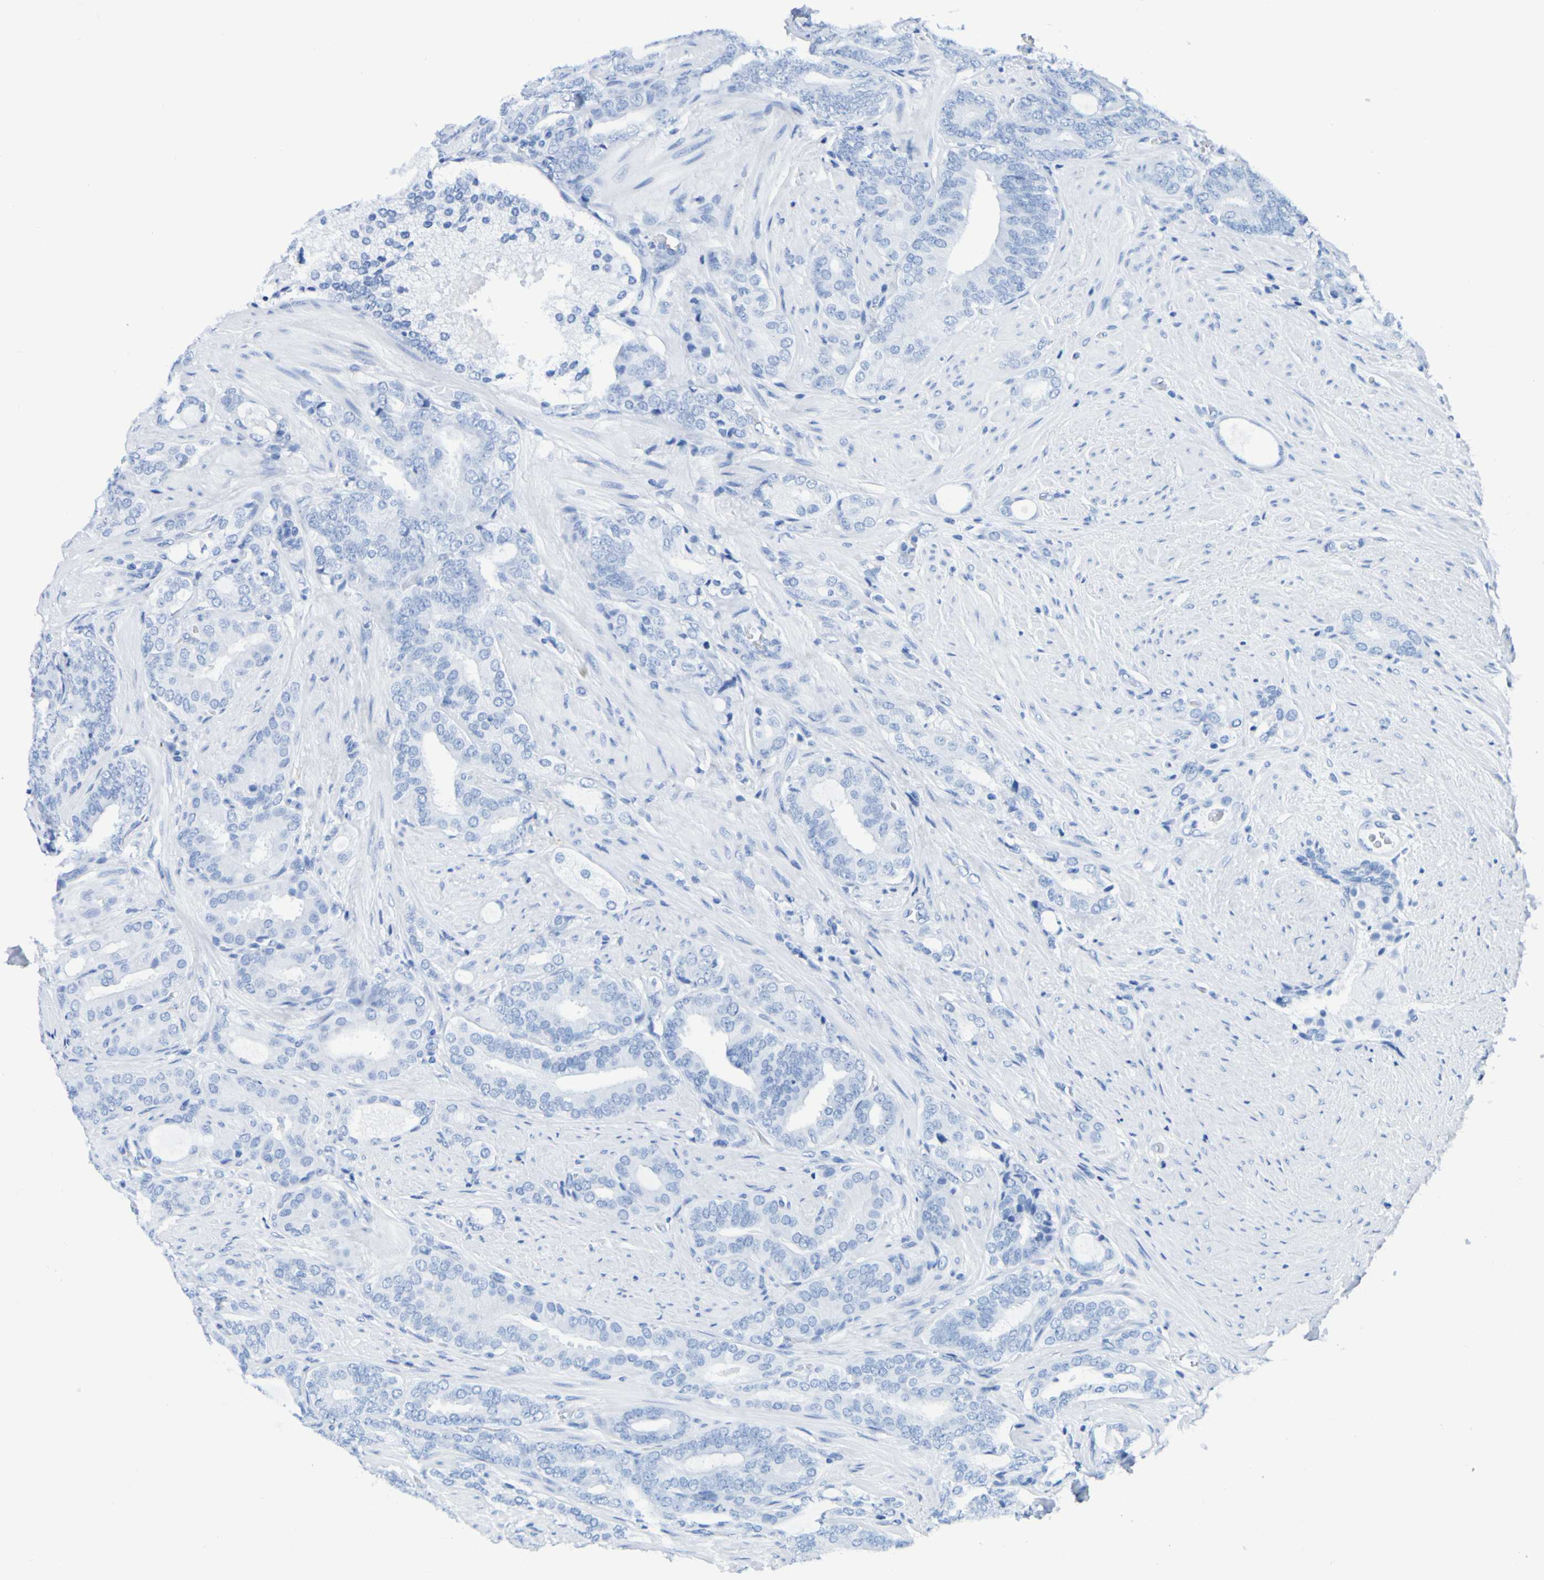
{"staining": {"intensity": "negative", "quantity": "none", "location": "none"}, "tissue": "prostate cancer", "cell_type": "Tumor cells", "image_type": "cancer", "snomed": [{"axis": "morphology", "description": "Adenocarcinoma, Low grade"}, {"axis": "topography", "description": "Prostate"}], "caption": "This is an immunohistochemistry (IHC) histopathology image of human low-grade adenocarcinoma (prostate). There is no expression in tumor cells.", "gene": "DPEP1", "patient": {"sex": "male", "age": 63}}